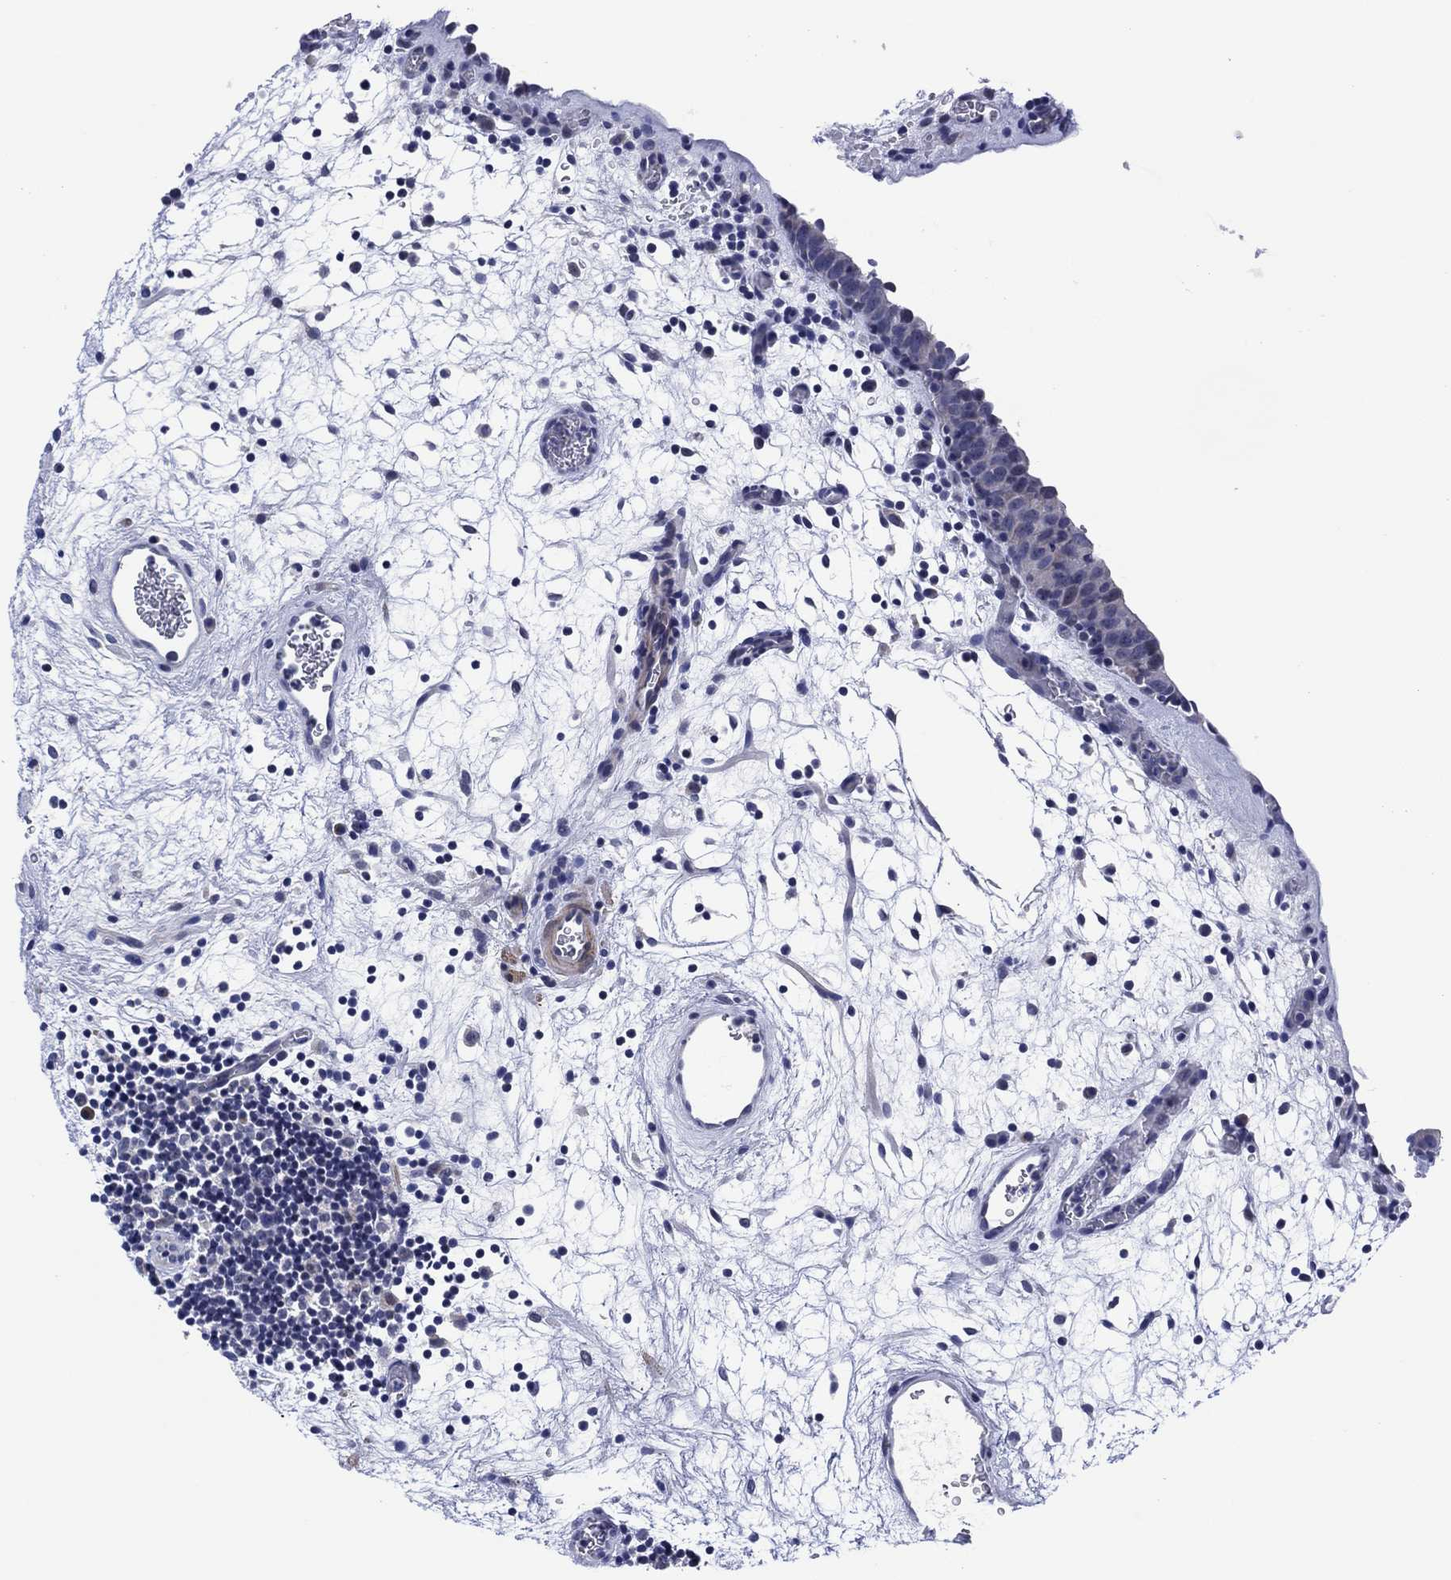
{"staining": {"intensity": "negative", "quantity": "none", "location": "none"}, "tissue": "urinary bladder", "cell_type": "Urothelial cells", "image_type": "normal", "snomed": [{"axis": "morphology", "description": "Normal tissue, NOS"}, {"axis": "topography", "description": "Urinary bladder"}], "caption": "IHC of normal human urinary bladder reveals no positivity in urothelial cells.", "gene": "CLIP3", "patient": {"sex": "male", "age": 37}}